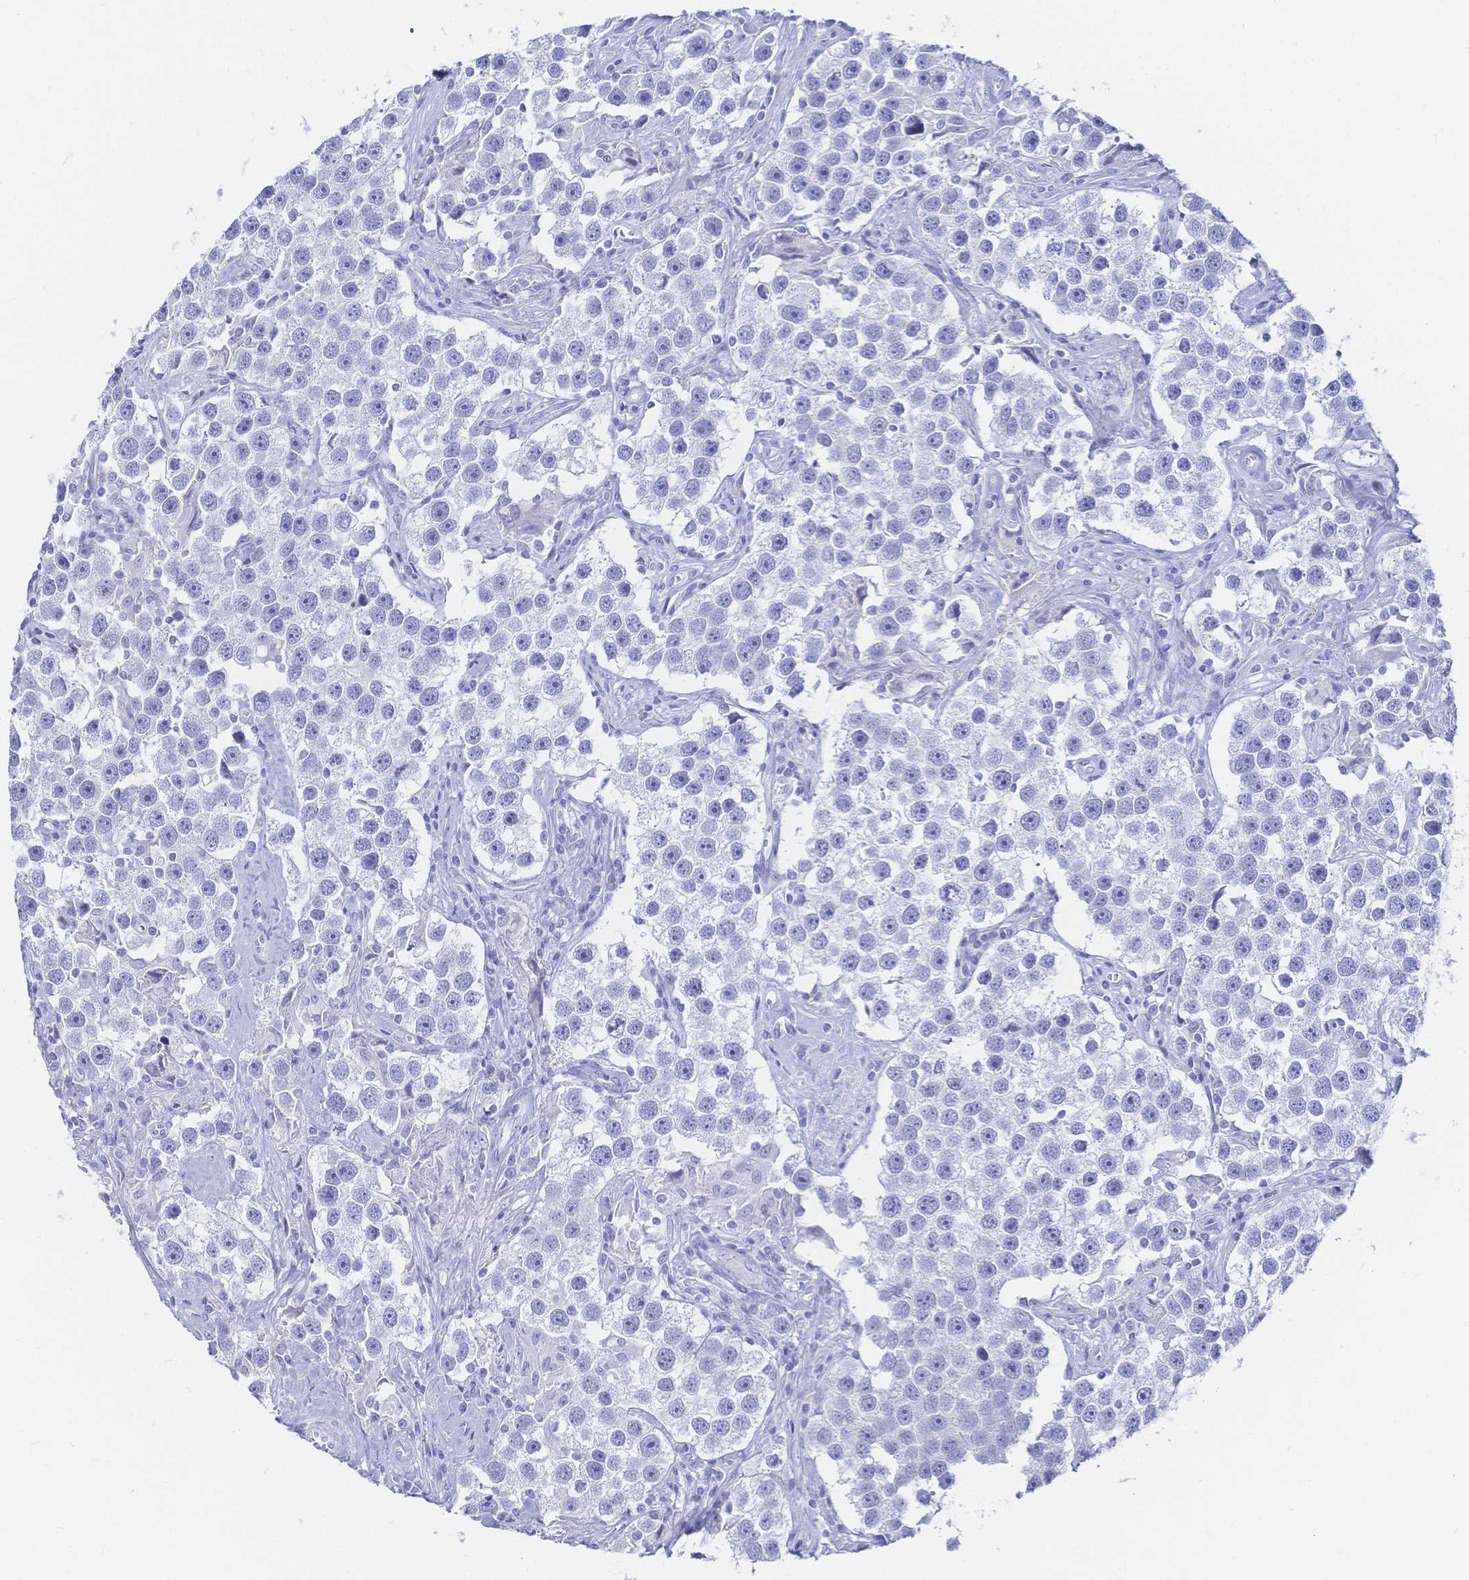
{"staining": {"intensity": "negative", "quantity": "none", "location": "none"}, "tissue": "testis cancer", "cell_type": "Tumor cells", "image_type": "cancer", "snomed": [{"axis": "morphology", "description": "Seminoma, NOS"}, {"axis": "topography", "description": "Testis"}], "caption": "This micrograph is of testis cancer (seminoma) stained with immunohistochemistry to label a protein in brown with the nuclei are counter-stained blue. There is no staining in tumor cells. The staining was performed using DAB to visualize the protein expression in brown, while the nuclei were stained in blue with hematoxylin (Magnification: 20x).", "gene": "IL2RB", "patient": {"sex": "male", "age": 49}}